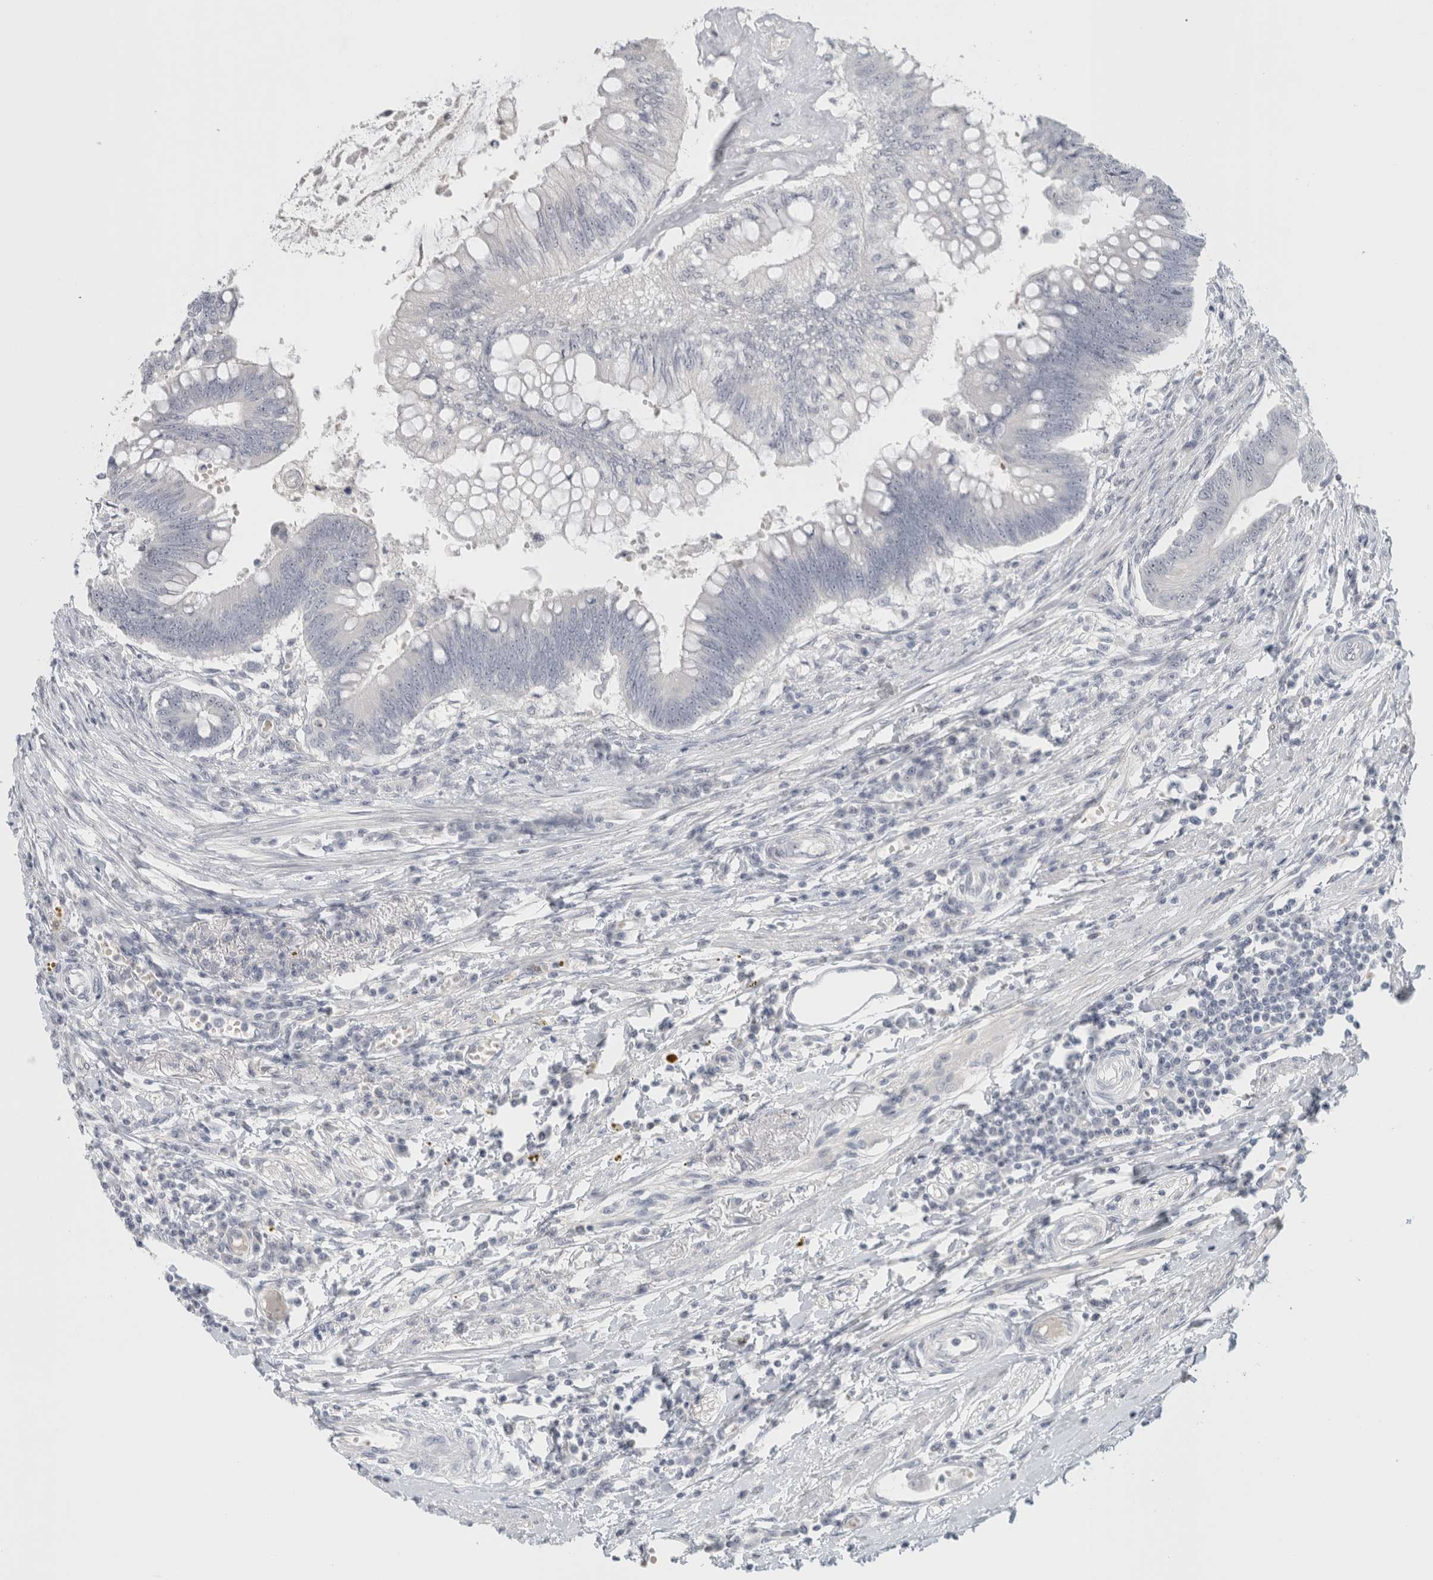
{"staining": {"intensity": "negative", "quantity": "none", "location": "none"}, "tissue": "colorectal cancer", "cell_type": "Tumor cells", "image_type": "cancer", "snomed": [{"axis": "morphology", "description": "Adenoma, NOS"}, {"axis": "morphology", "description": "Adenocarcinoma, NOS"}, {"axis": "topography", "description": "Colon"}], "caption": "DAB (3,3'-diaminobenzidine) immunohistochemical staining of colorectal adenocarcinoma demonstrates no significant positivity in tumor cells. (DAB immunohistochemistry, high magnification).", "gene": "FMR1NB", "patient": {"sex": "male", "age": 79}}